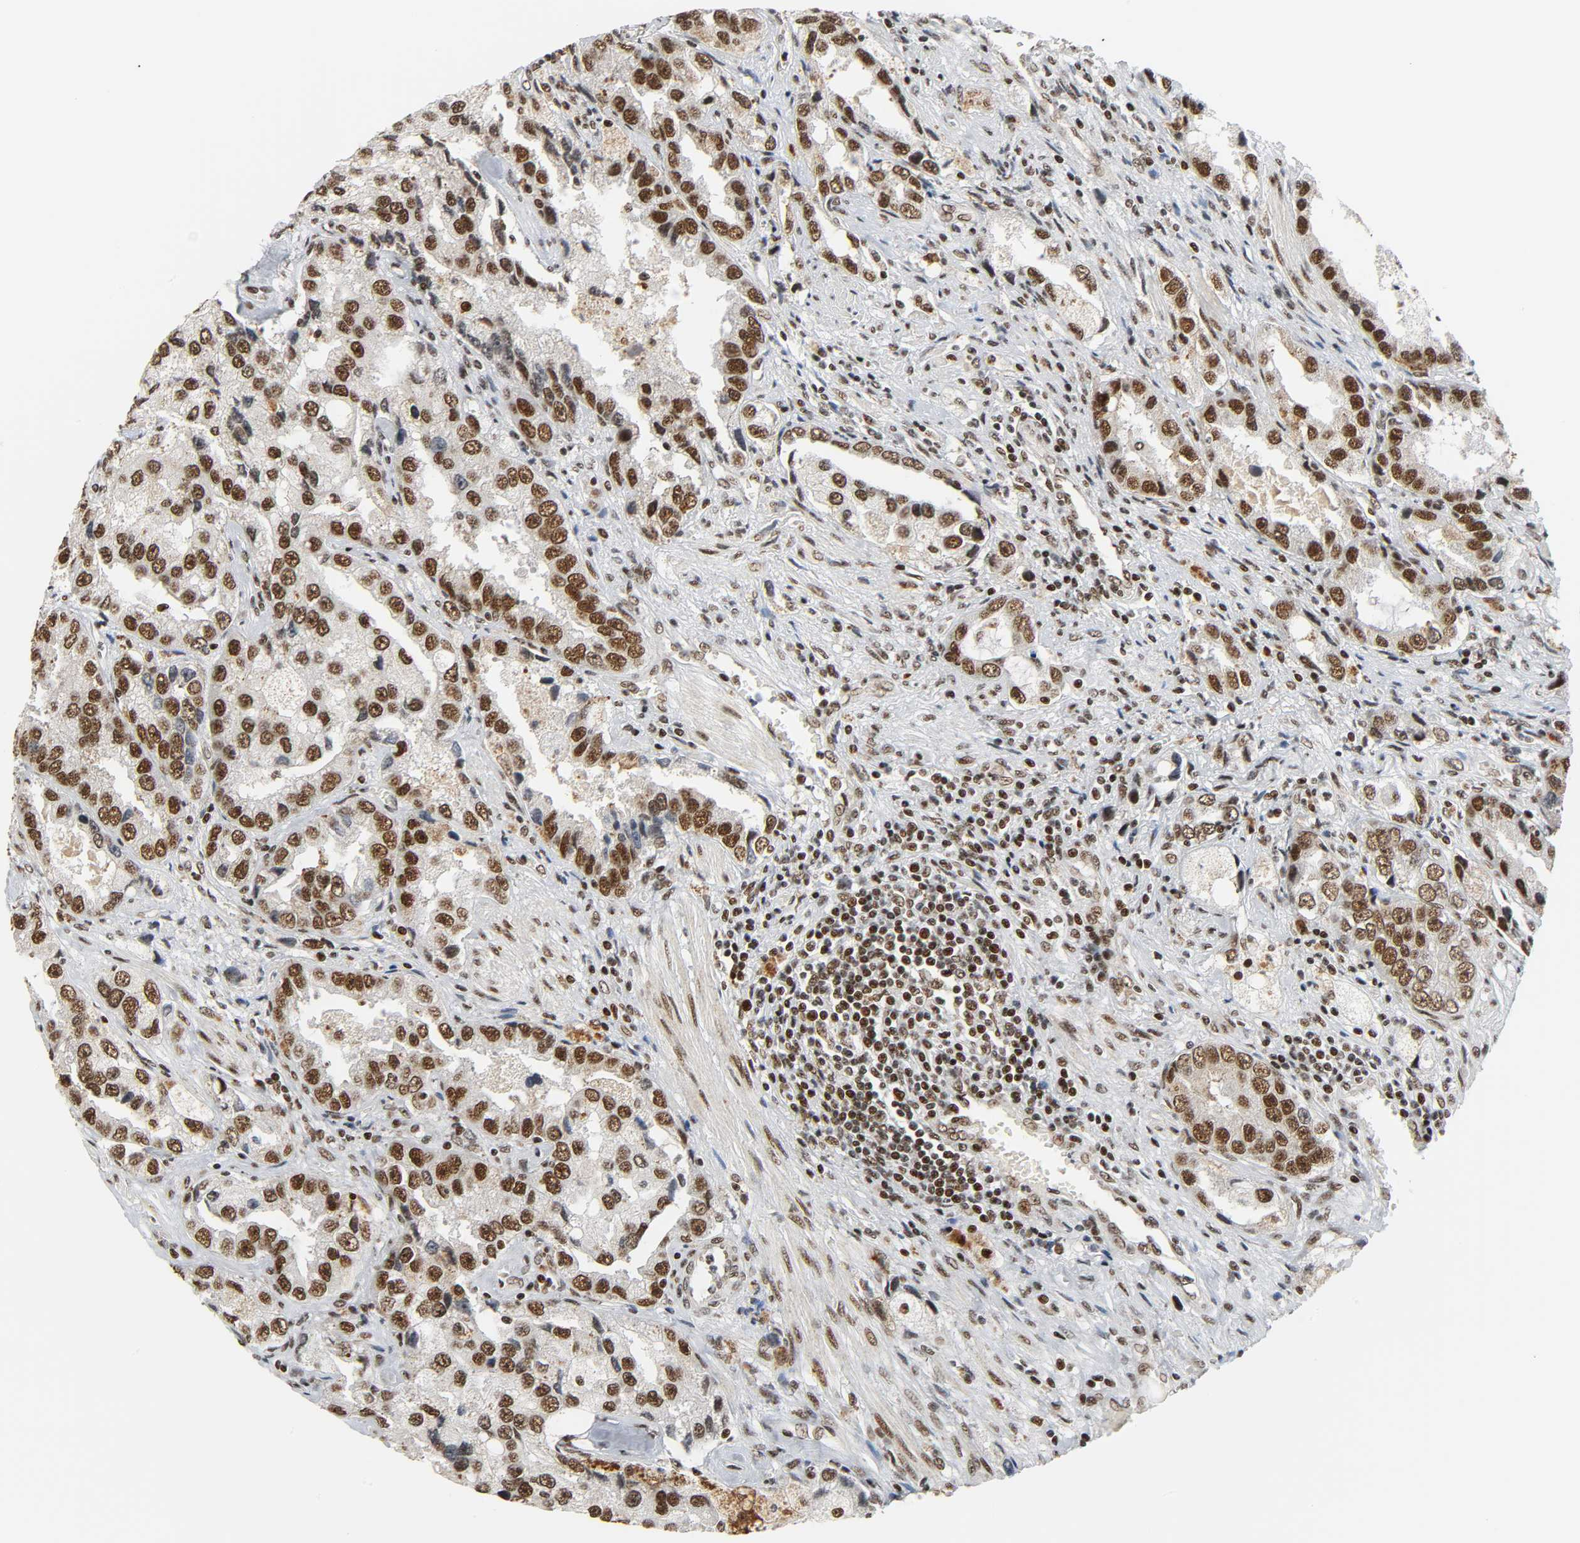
{"staining": {"intensity": "strong", "quantity": ">75%", "location": "nuclear"}, "tissue": "prostate cancer", "cell_type": "Tumor cells", "image_type": "cancer", "snomed": [{"axis": "morphology", "description": "Adenocarcinoma, High grade"}, {"axis": "topography", "description": "Prostate"}], "caption": "Protein staining exhibits strong nuclear expression in approximately >75% of tumor cells in prostate cancer (adenocarcinoma (high-grade)).", "gene": "CDK9", "patient": {"sex": "male", "age": 63}}